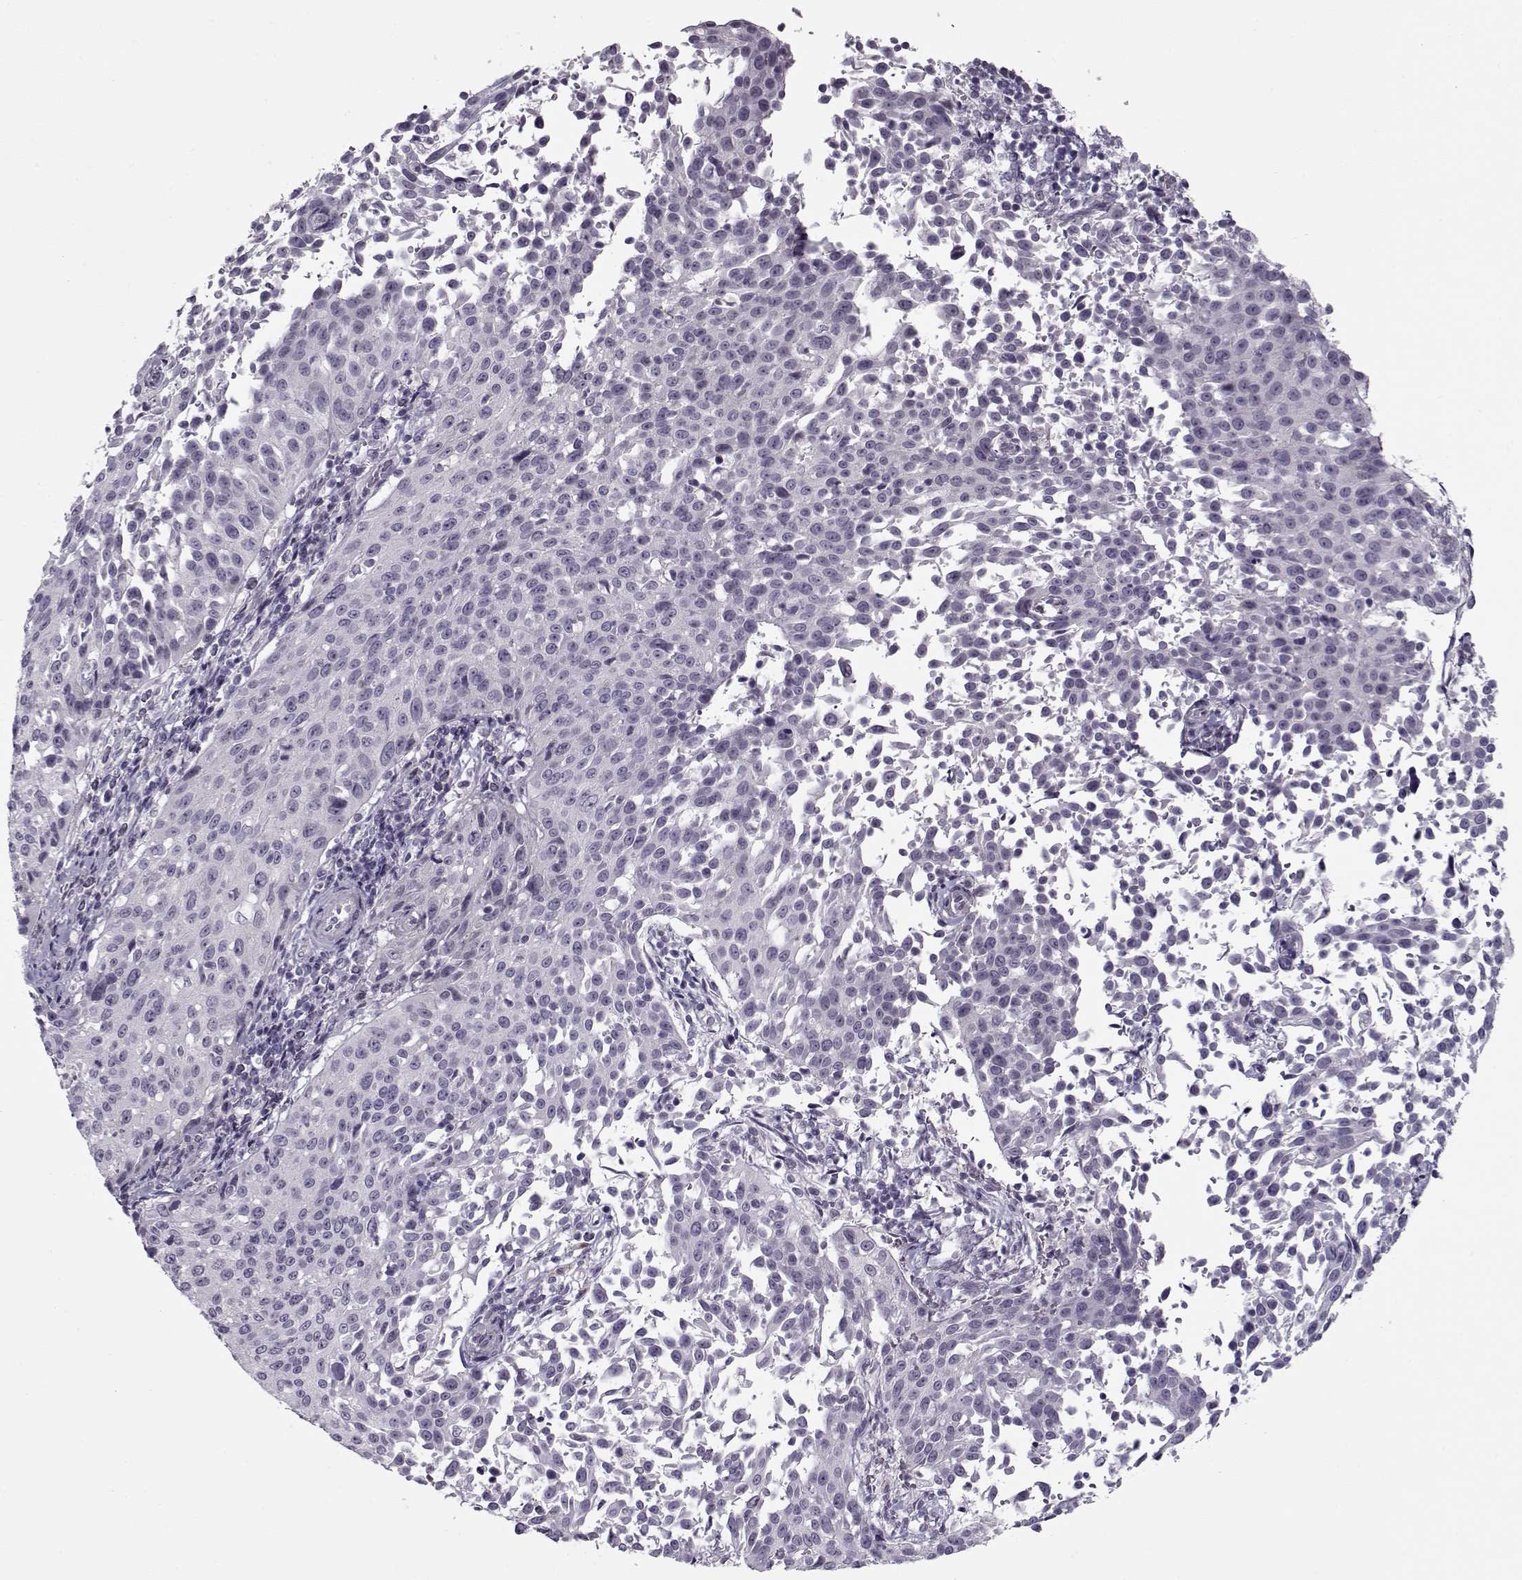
{"staining": {"intensity": "negative", "quantity": "none", "location": "none"}, "tissue": "cervical cancer", "cell_type": "Tumor cells", "image_type": "cancer", "snomed": [{"axis": "morphology", "description": "Squamous cell carcinoma, NOS"}, {"axis": "topography", "description": "Cervix"}], "caption": "Immunohistochemistry (IHC) of squamous cell carcinoma (cervical) shows no expression in tumor cells.", "gene": "CIBAR1", "patient": {"sex": "female", "age": 26}}